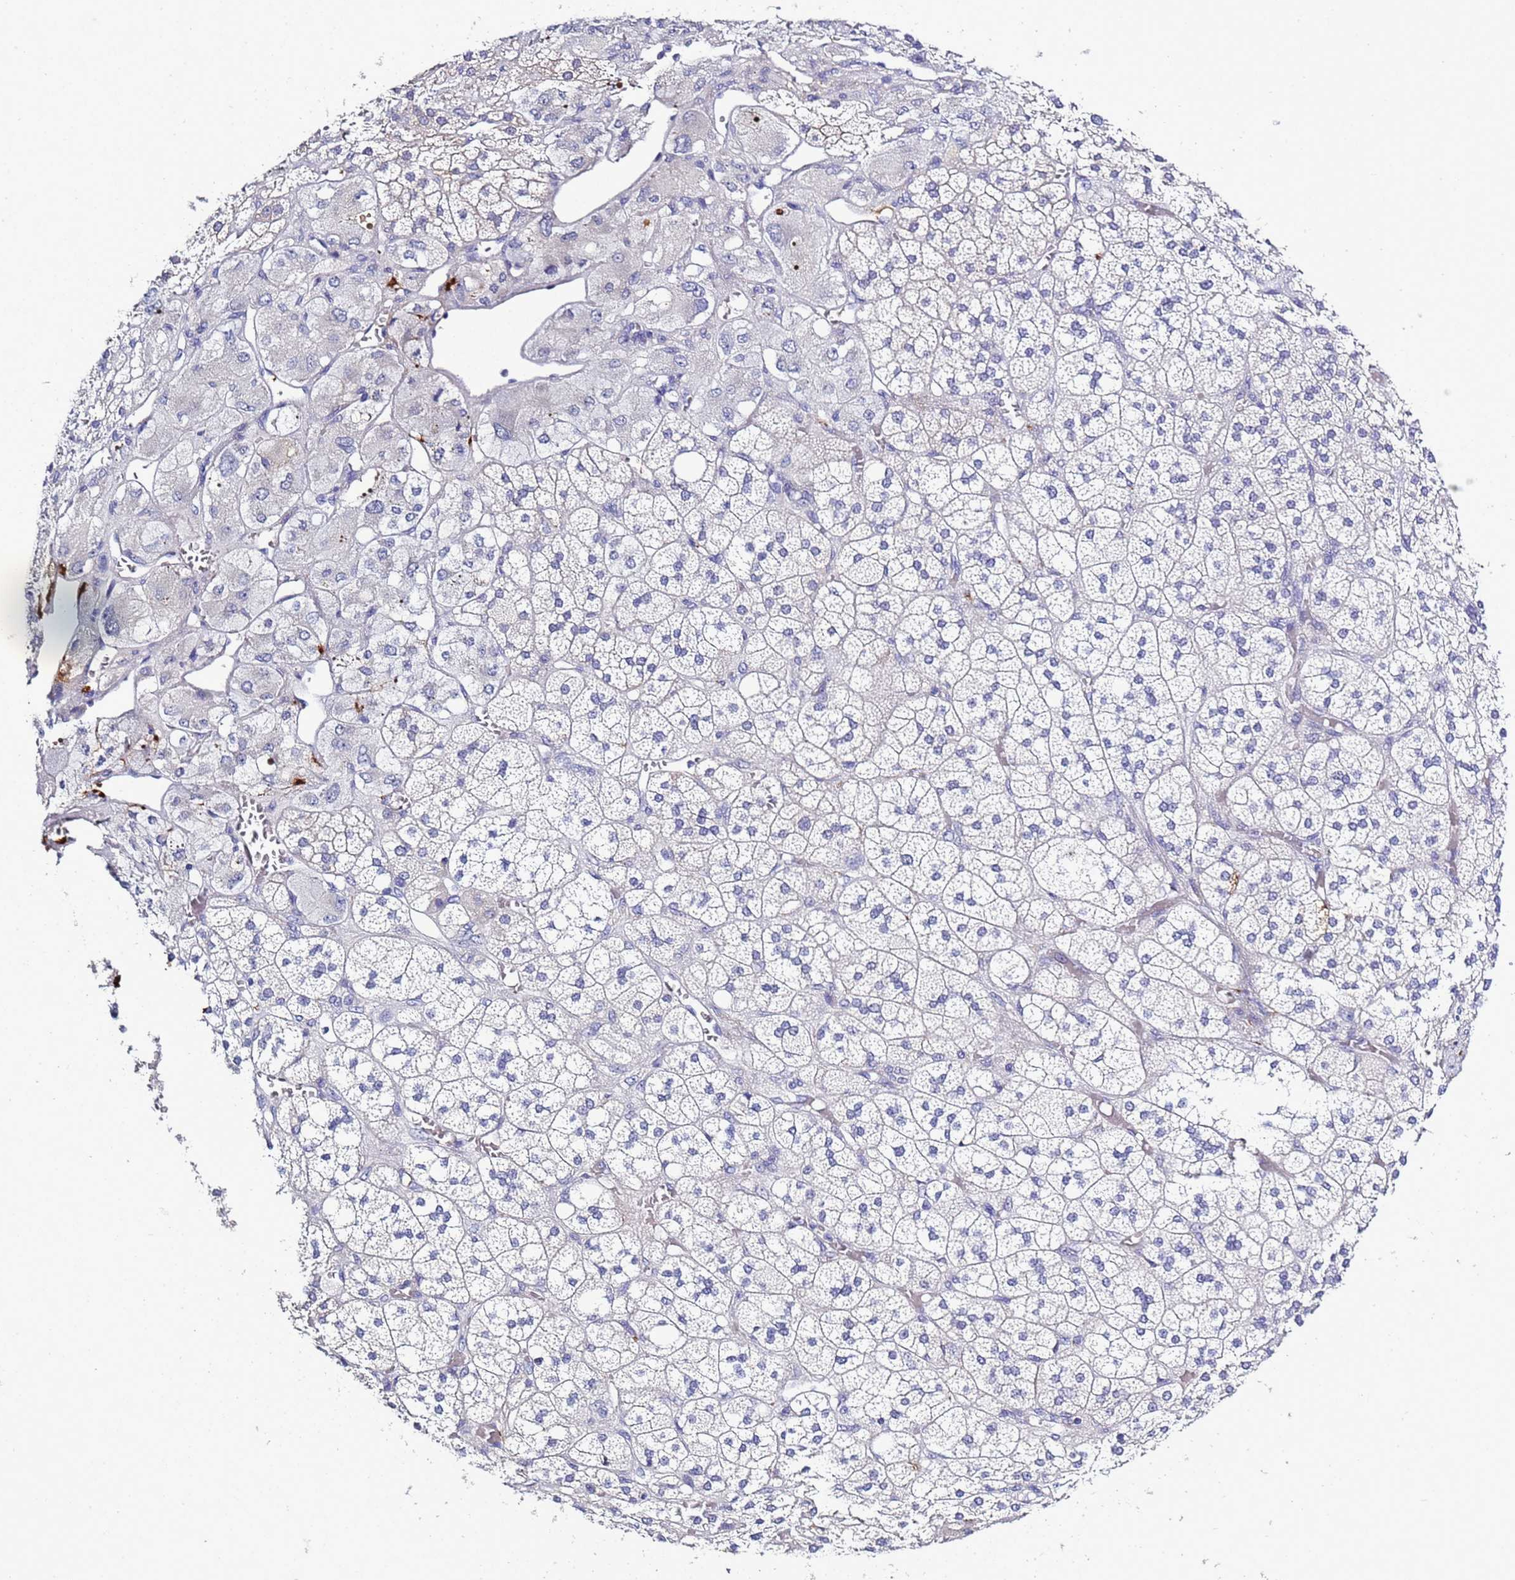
{"staining": {"intensity": "negative", "quantity": "none", "location": "none"}, "tissue": "adrenal gland", "cell_type": "Glandular cells", "image_type": "normal", "snomed": [{"axis": "morphology", "description": "Normal tissue, NOS"}, {"axis": "topography", "description": "Adrenal gland"}], "caption": "Protein analysis of normal adrenal gland reveals no significant staining in glandular cells. (DAB immunohistochemistry visualized using brightfield microscopy, high magnification).", "gene": "C4orf46", "patient": {"sex": "male", "age": 61}}